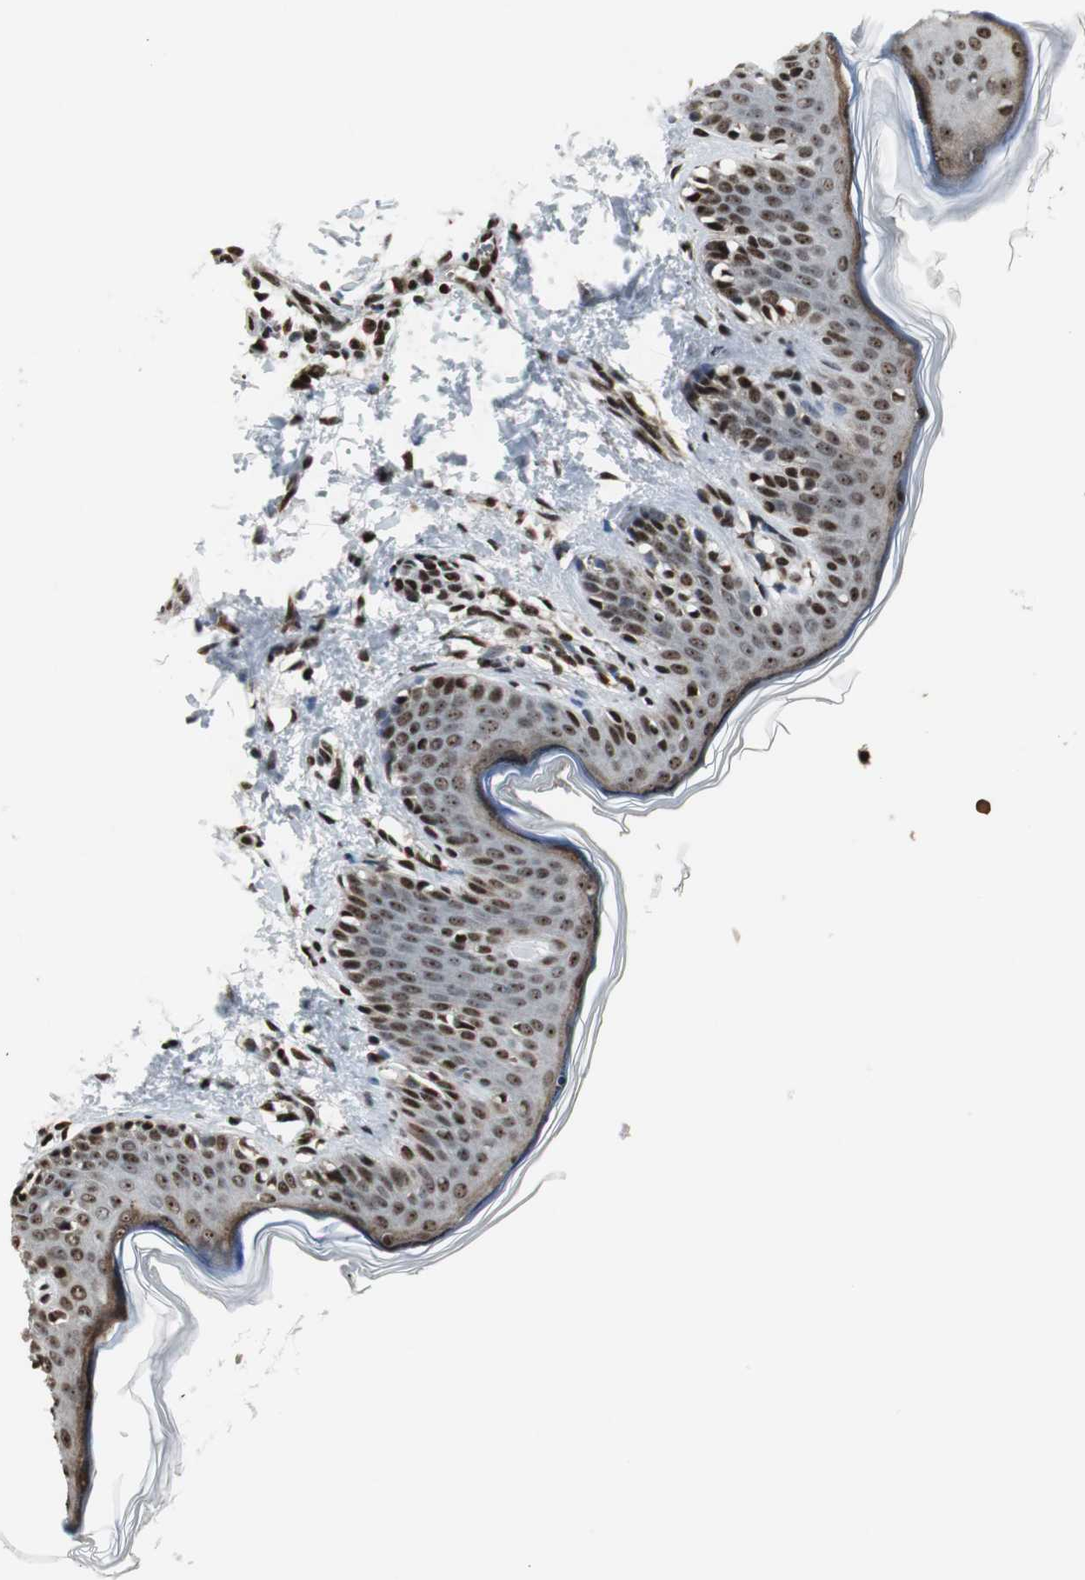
{"staining": {"intensity": "moderate", "quantity": ">75%", "location": "nuclear"}, "tissue": "skin", "cell_type": "Fibroblasts", "image_type": "normal", "snomed": [{"axis": "morphology", "description": "Normal tissue, NOS"}, {"axis": "topography", "description": "Skin"}], "caption": "High-magnification brightfield microscopy of normal skin stained with DAB (brown) and counterstained with hematoxylin (blue). fibroblasts exhibit moderate nuclear positivity is present in approximately>75% of cells. The protein of interest is shown in brown color, while the nuclei are stained blue.", "gene": "PARN", "patient": {"sex": "female", "age": 4}}